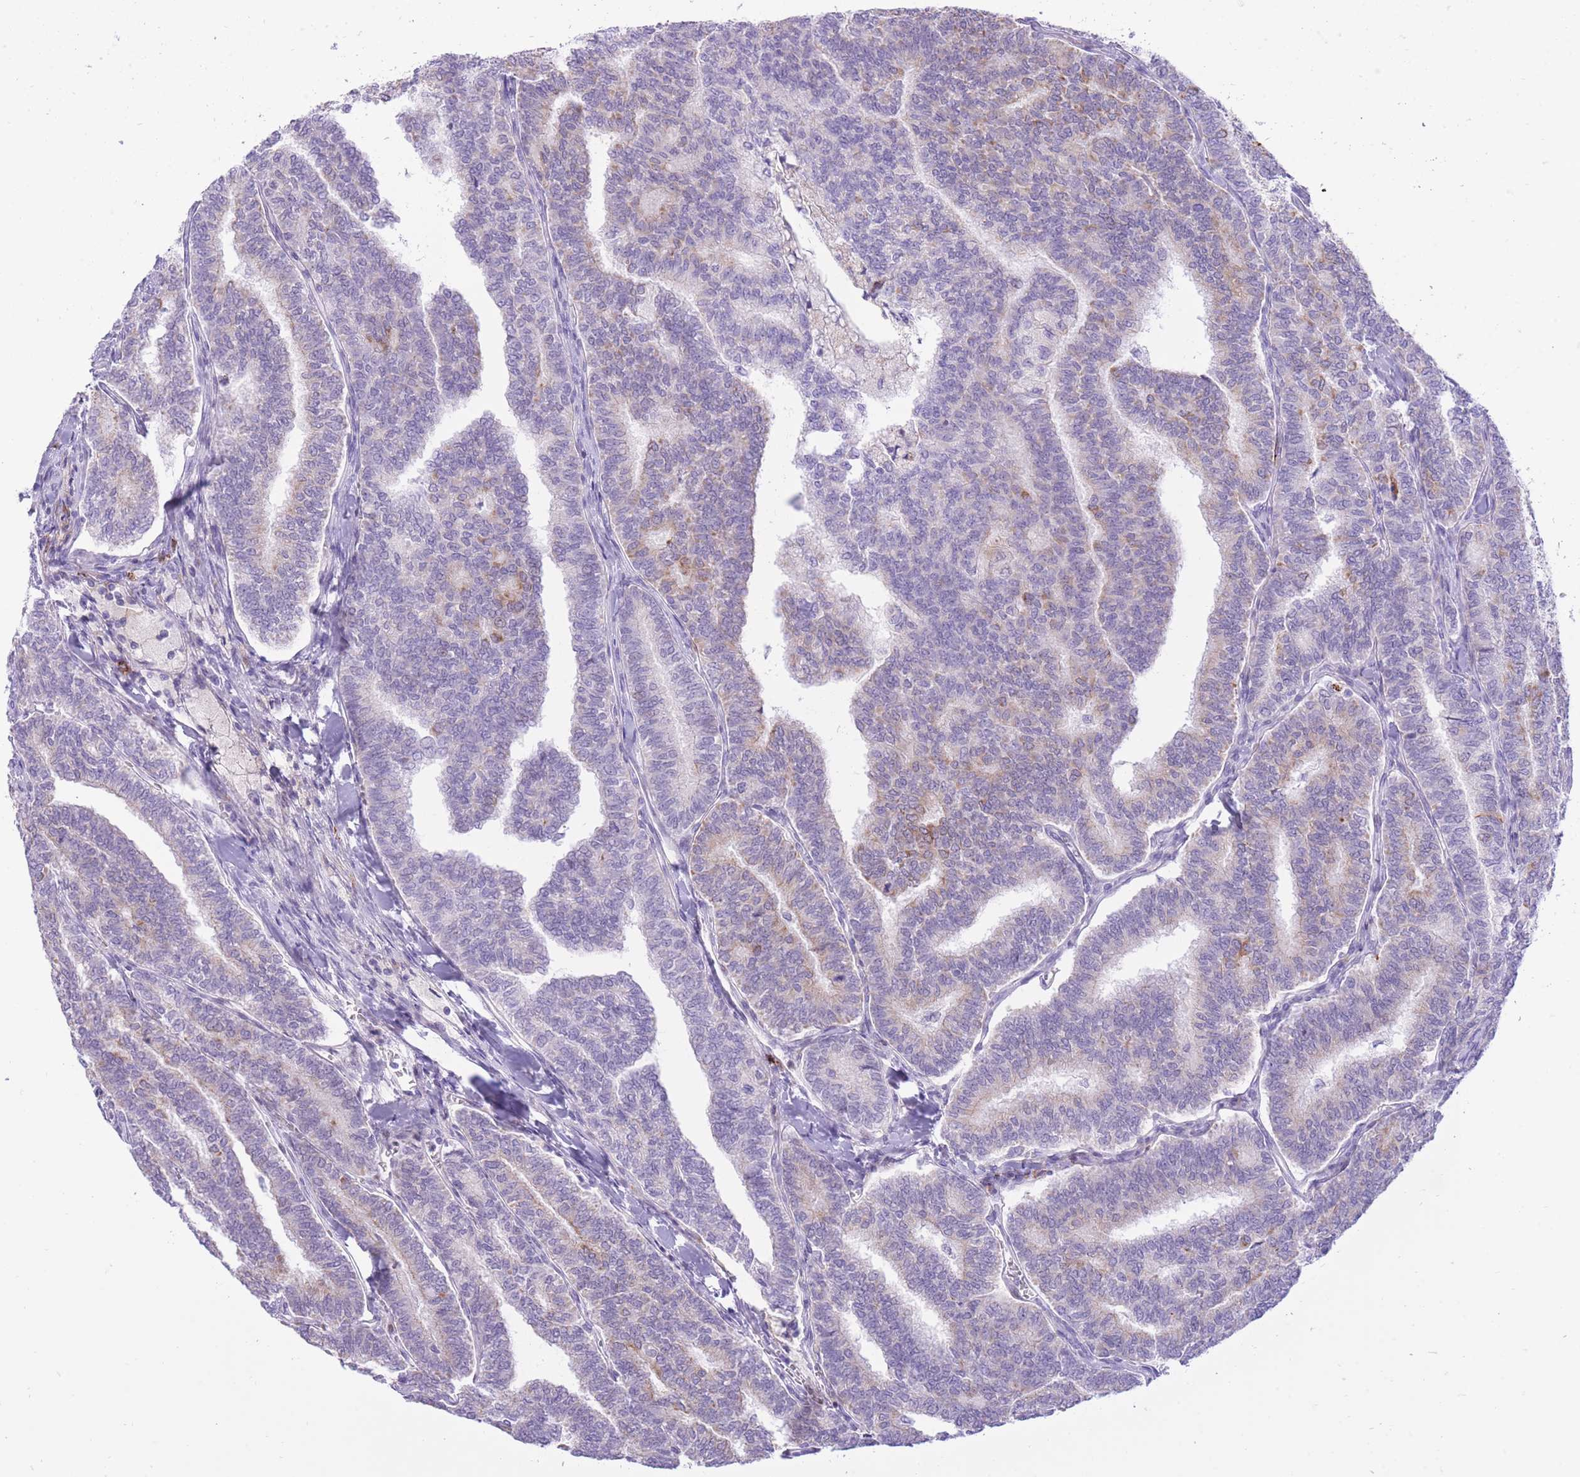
{"staining": {"intensity": "weak", "quantity": "<25%", "location": "cytoplasmic/membranous"}, "tissue": "thyroid cancer", "cell_type": "Tumor cells", "image_type": "cancer", "snomed": [{"axis": "morphology", "description": "Papillary adenocarcinoma, NOS"}, {"axis": "topography", "description": "Thyroid gland"}], "caption": "An immunohistochemistry (IHC) micrograph of thyroid cancer (papillary adenocarcinoma) is shown. There is no staining in tumor cells of thyroid cancer (papillary adenocarcinoma).", "gene": "MEIS3", "patient": {"sex": "female", "age": 35}}